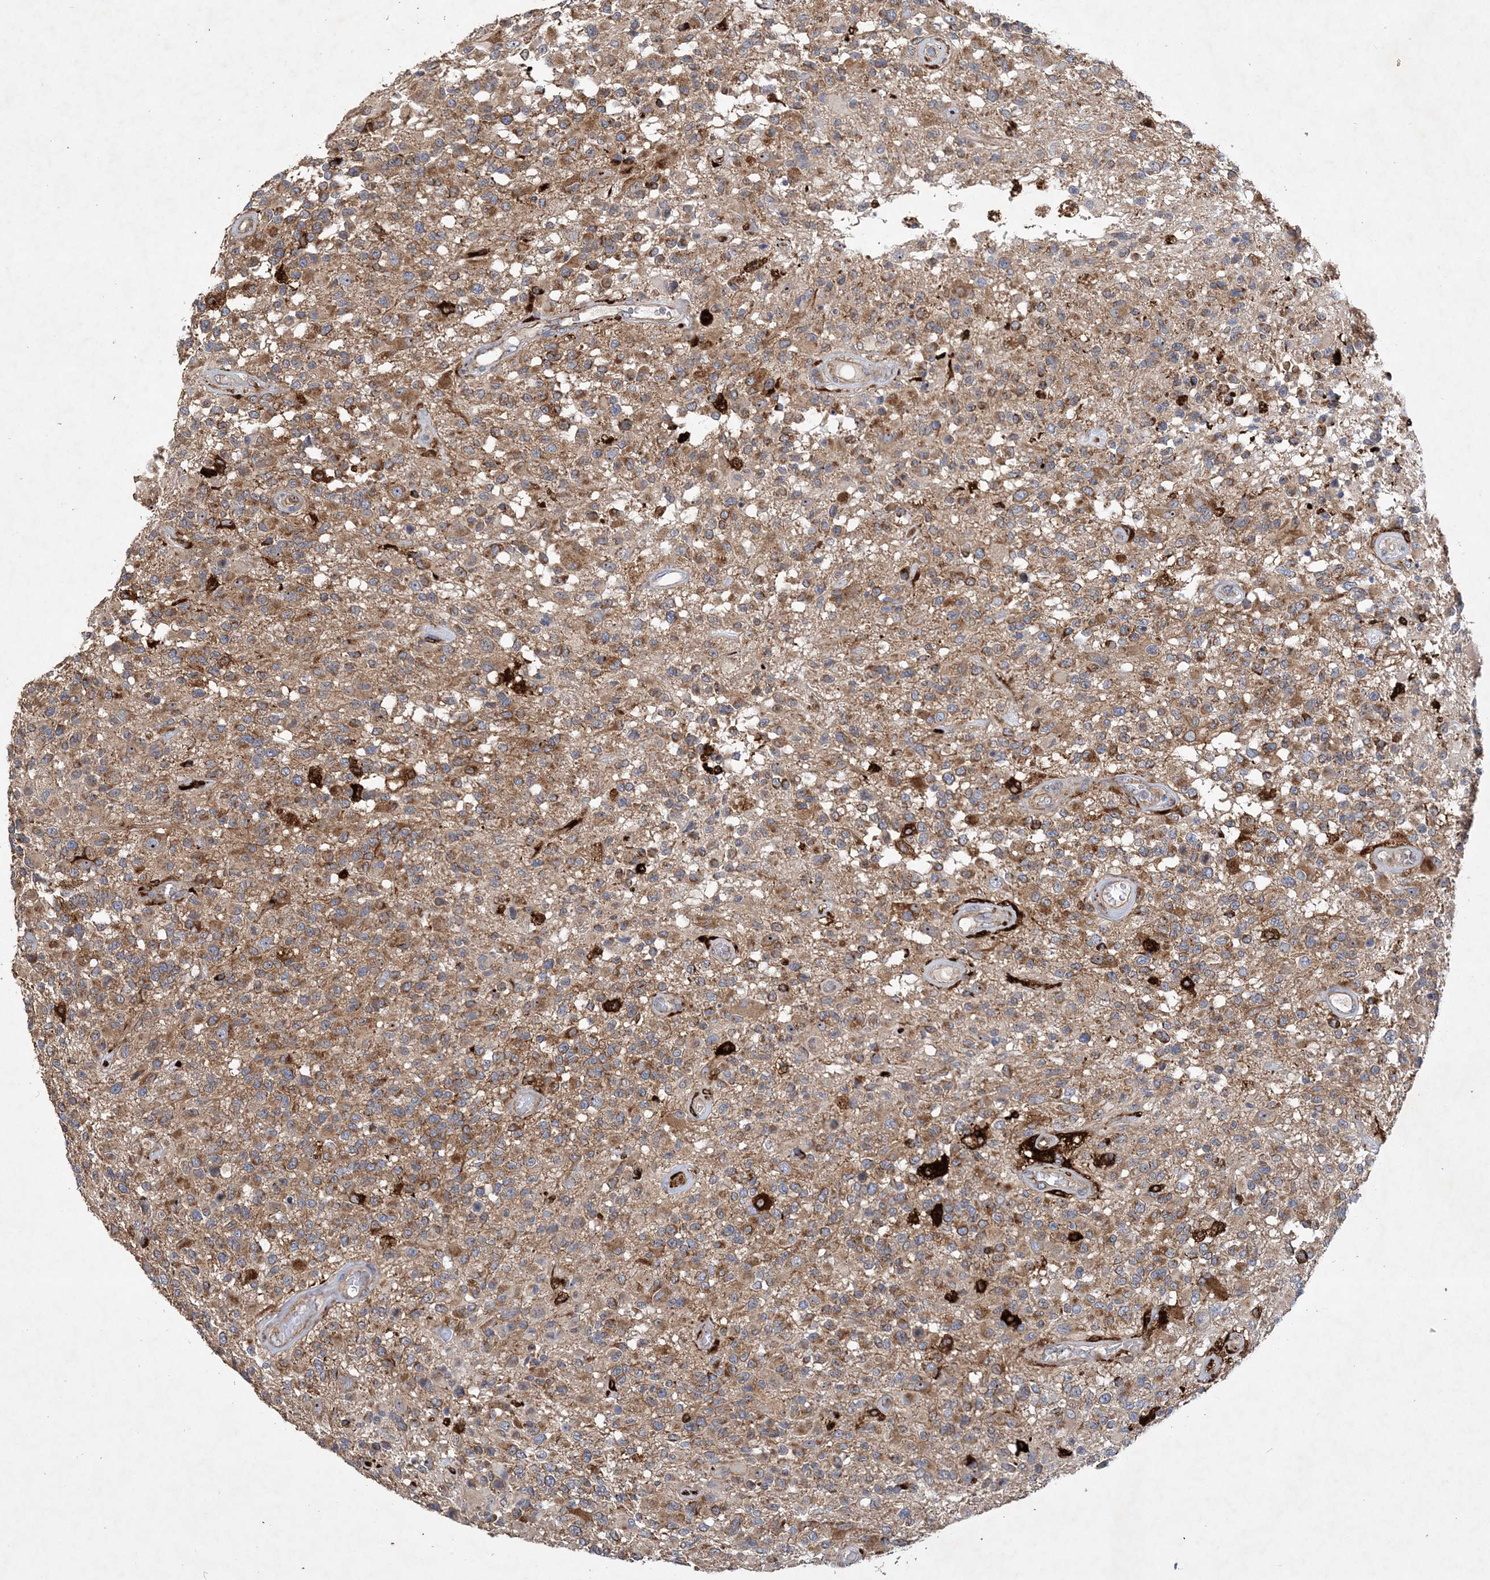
{"staining": {"intensity": "moderate", "quantity": ">75%", "location": "cytoplasmic/membranous"}, "tissue": "glioma", "cell_type": "Tumor cells", "image_type": "cancer", "snomed": [{"axis": "morphology", "description": "Glioma, malignant, High grade"}, {"axis": "morphology", "description": "Glioblastoma, NOS"}, {"axis": "topography", "description": "Brain"}], "caption": "Human glioma stained with a brown dye exhibits moderate cytoplasmic/membranous positive positivity in approximately >75% of tumor cells.", "gene": "FEZ2", "patient": {"sex": "male", "age": 60}}